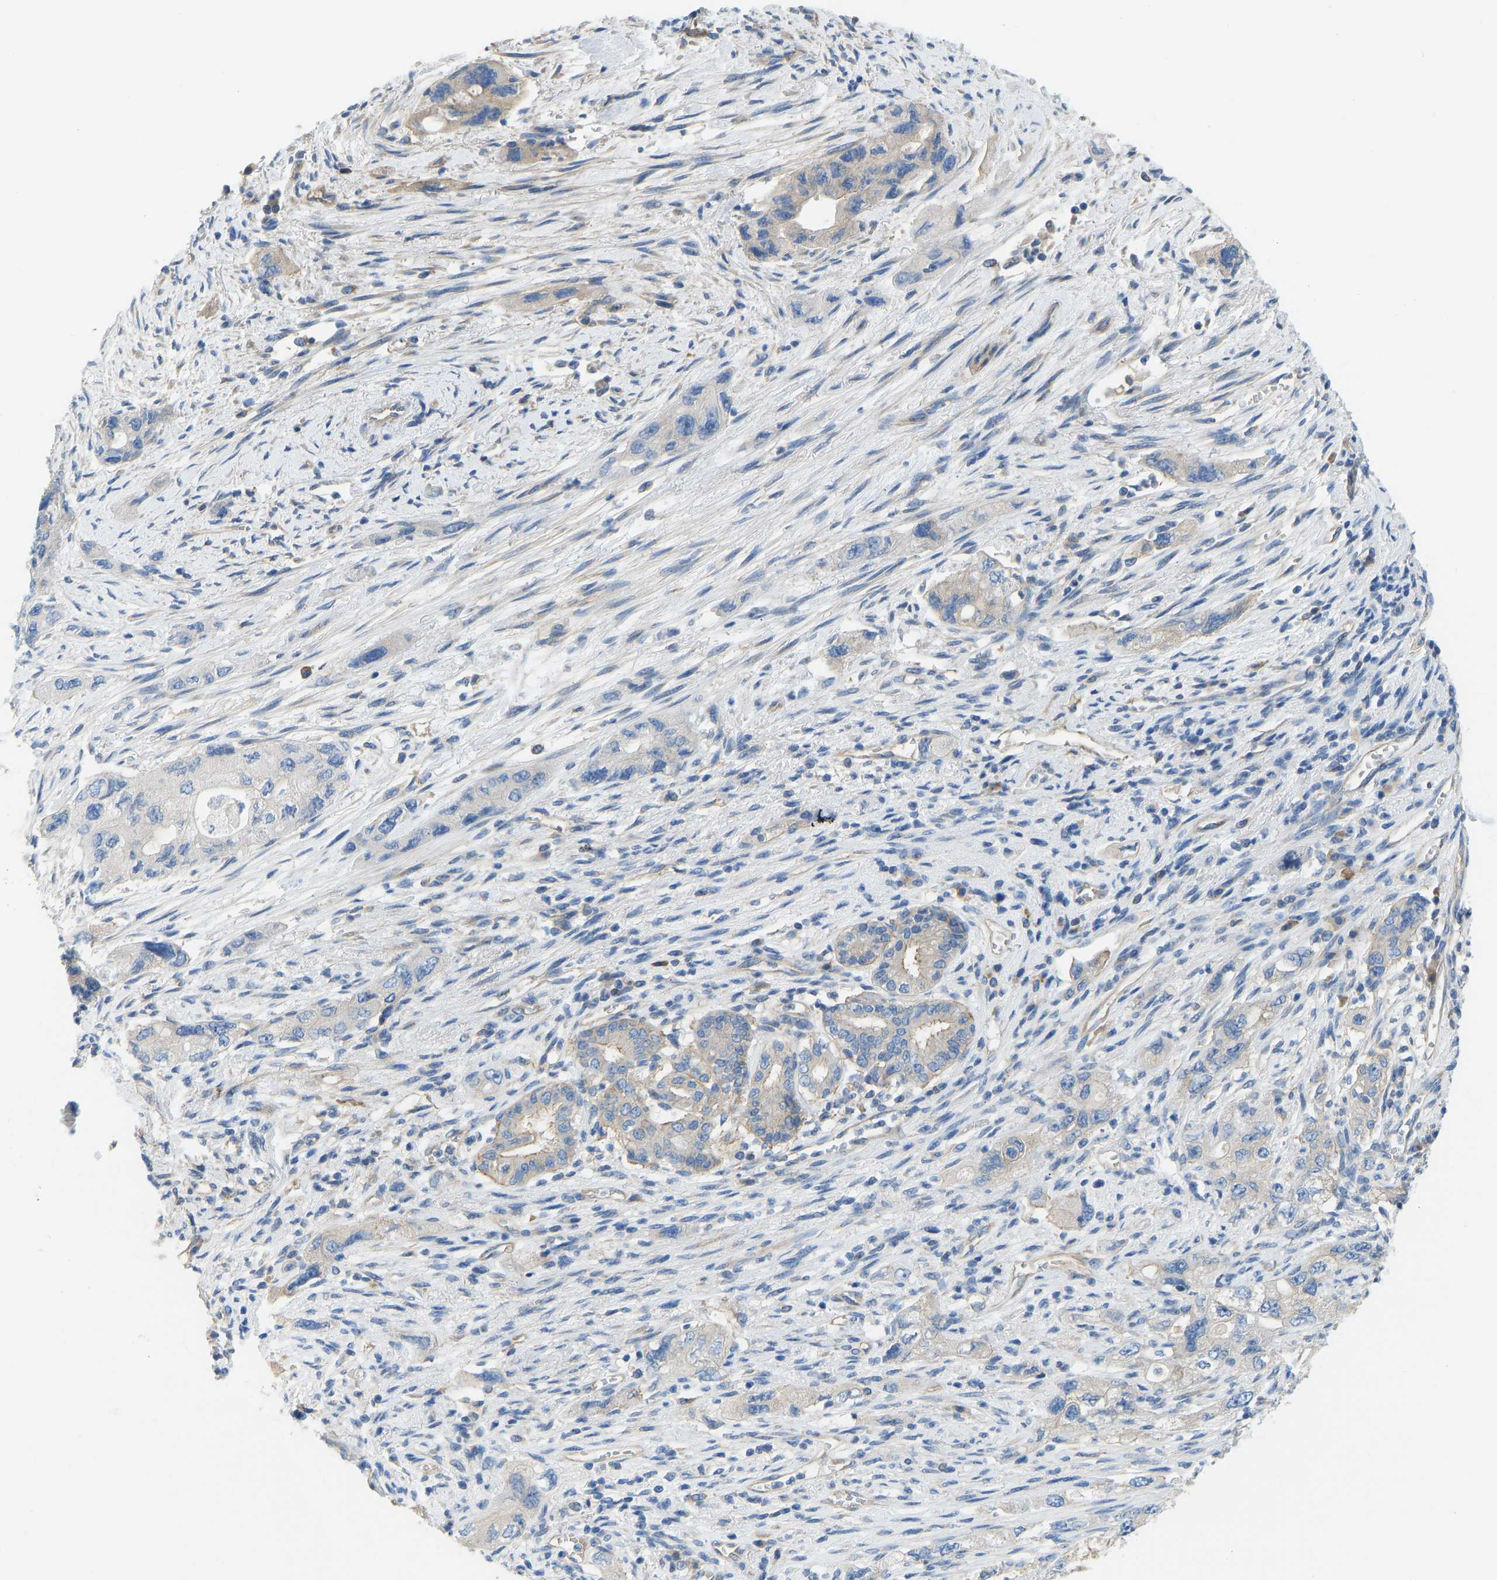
{"staining": {"intensity": "negative", "quantity": "none", "location": "none"}, "tissue": "pancreatic cancer", "cell_type": "Tumor cells", "image_type": "cancer", "snomed": [{"axis": "morphology", "description": "Adenocarcinoma, NOS"}, {"axis": "topography", "description": "Pancreas"}], "caption": "Immunohistochemistry of adenocarcinoma (pancreatic) exhibits no staining in tumor cells. Nuclei are stained in blue.", "gene": "CHAD", "patient": {"sex": "female", "age": 73}}